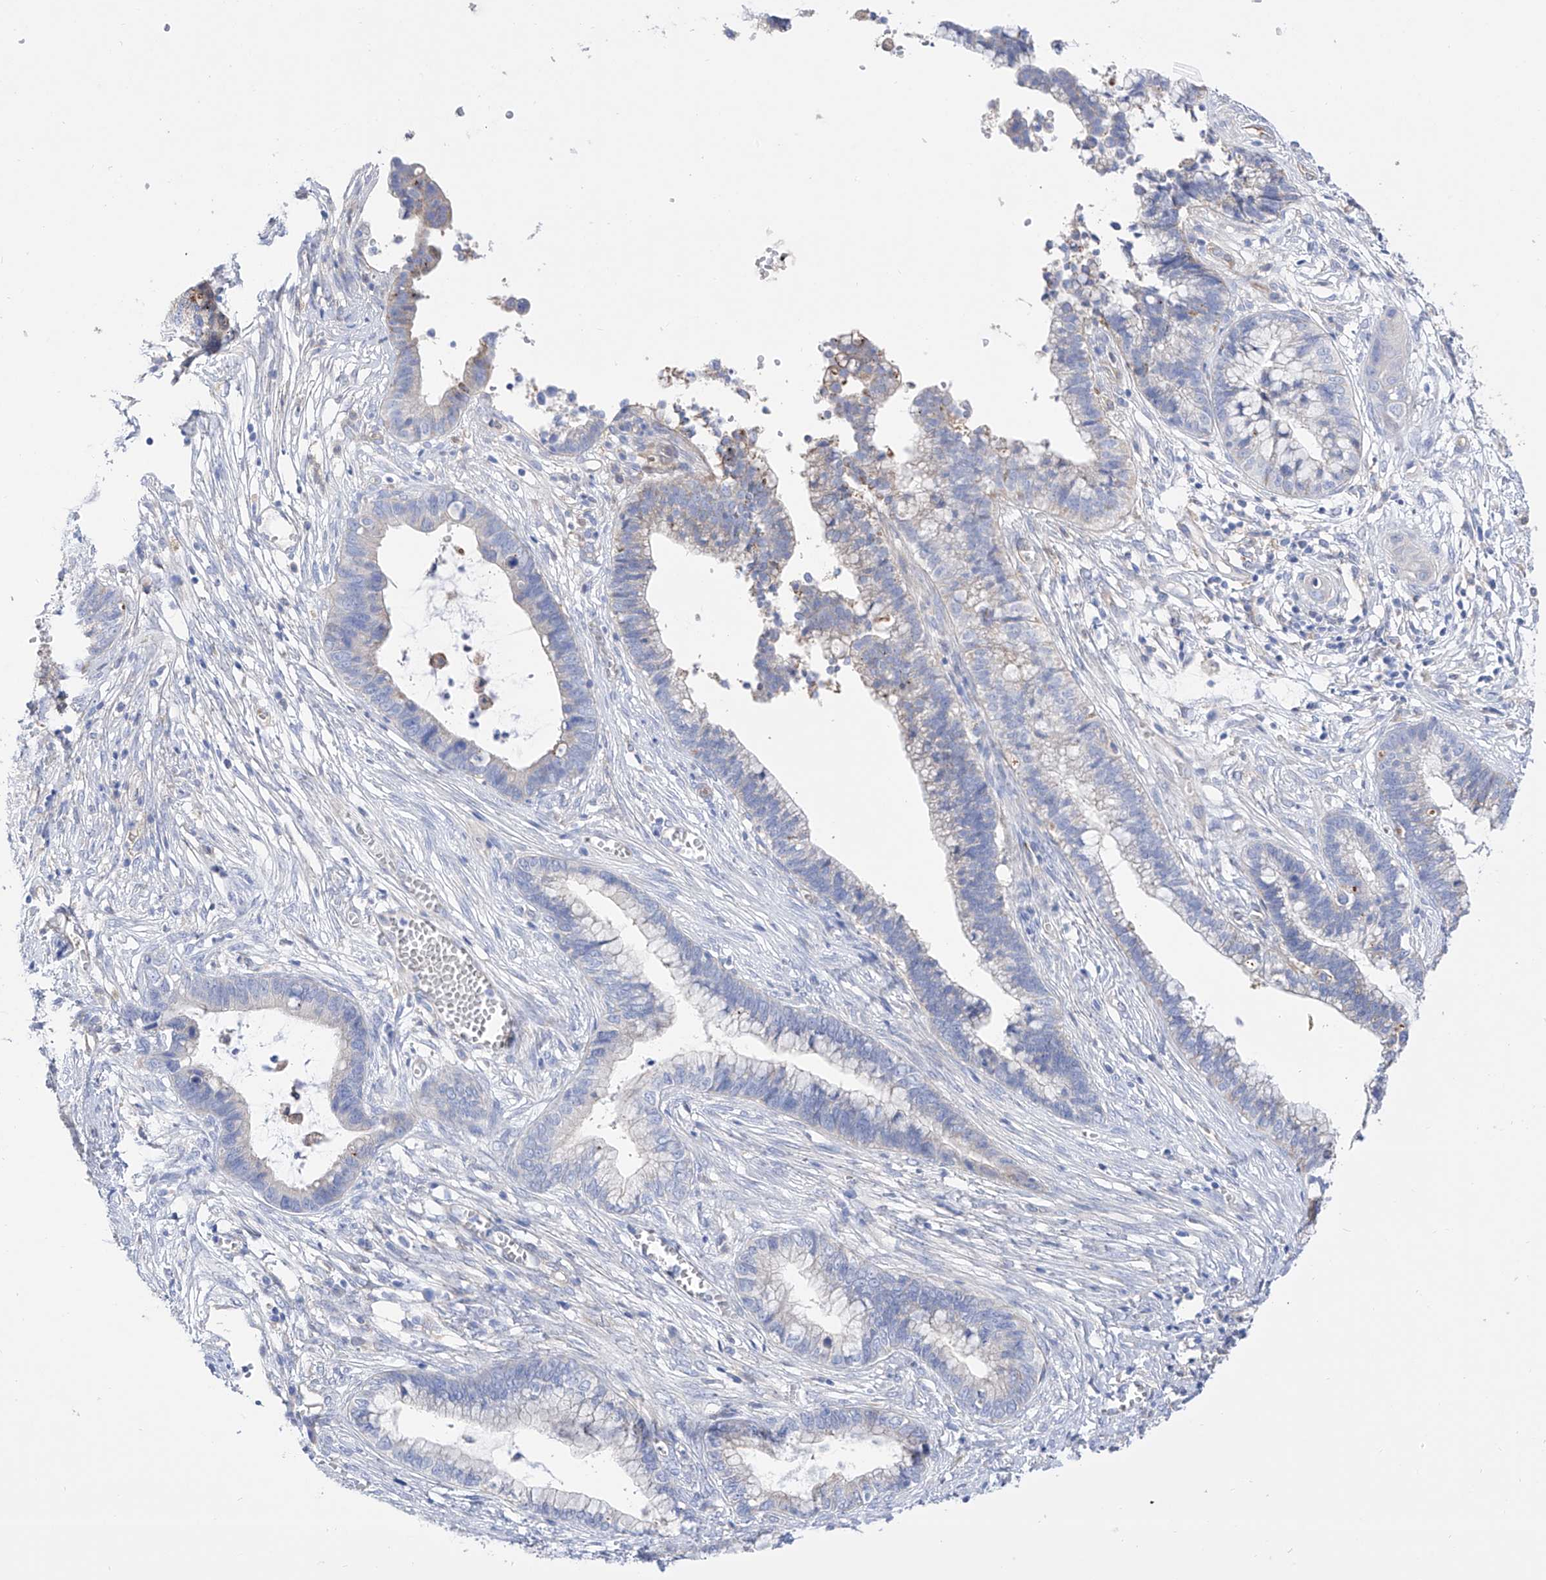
{"staining": {"intensity": "negative", "quantity": "none", "location": "none"}, "tissue": "cervical cancer", "cell_type": "Tumor cells", "image_type": "cancer", "snomed": [{"axis": "morphology", "description": "Adenocarcinoma, NOS"}, {"axis": "topography", "description": "Cervix"}], "caption": "This is a histopathology image of immunohistochemistry staining of cervical cancer (adenocarcinoma), which shows no staining in tumor cells. (Stains: DAB IHC with hematoxylin counter stain, Microscopy: brightfield microscopy at high magnification).", "gene": "ZNF653", "patient": {"sex": "female", "age": 44}}